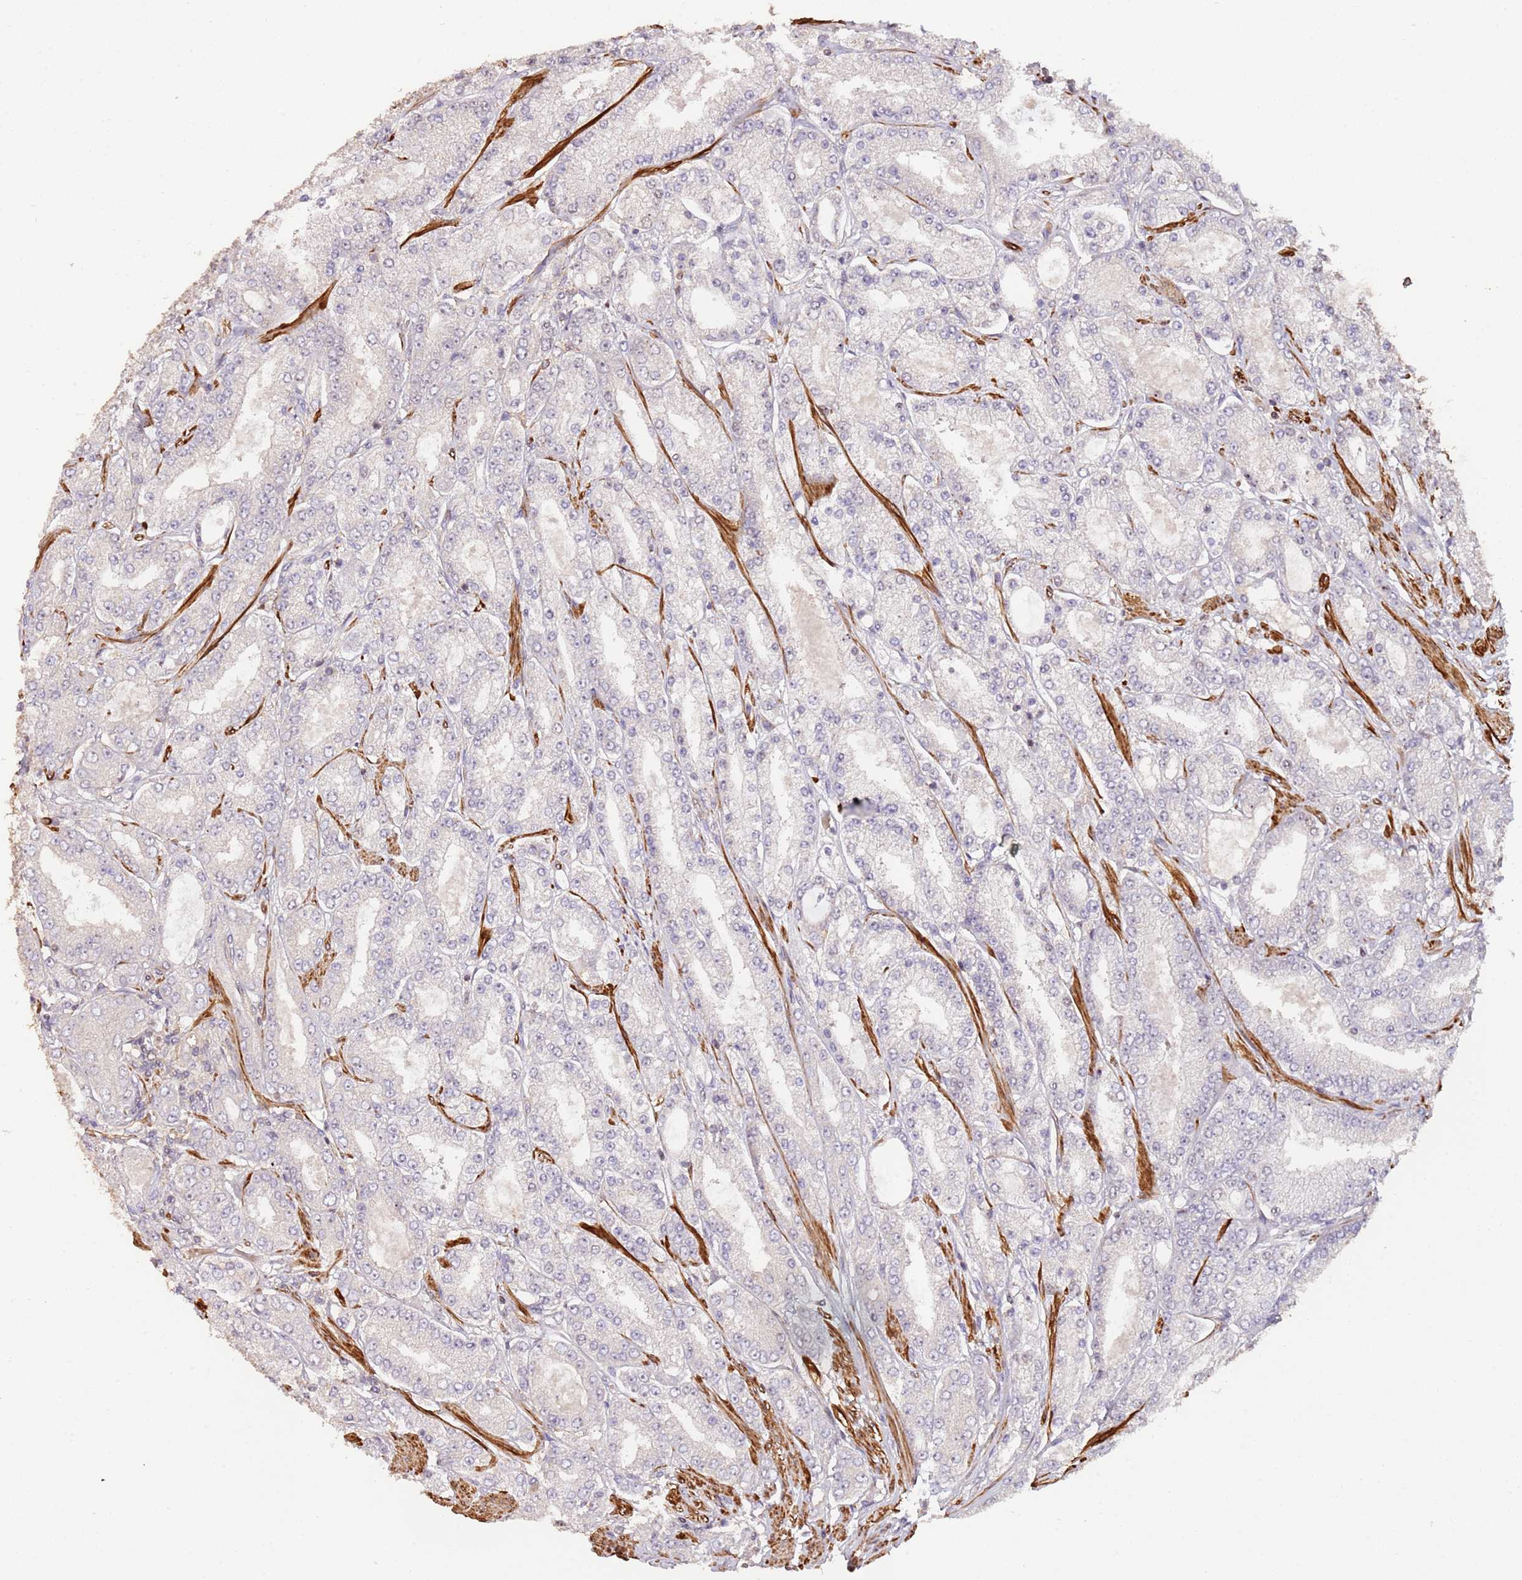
{"staining": {"intensity": "negative", "quantity": "none", "location": "none"}, "tissue": "prostate cancer", "cell_type": "Tumor cells", "image_type": "cancer", "snomed": [{"axis": "morphology", "description": "Adenocarcinoma, High grade"}, {"axis": "topography", "description": "Prostate"}], "caption": "DAB (3,3'-diaminobenzidine) immunohistochemical staining of human prostate adenocarcinoma (high-grade) demonstrates no significant positivity in tumor cells. The staining was performed using DAB to visualize the protein expression in brown, while the nuclei were stained in blue with hematoxylin (Magnification: 20x).", "gene": "ADTRP", "patient": {"sex": "male", "age": 68}}